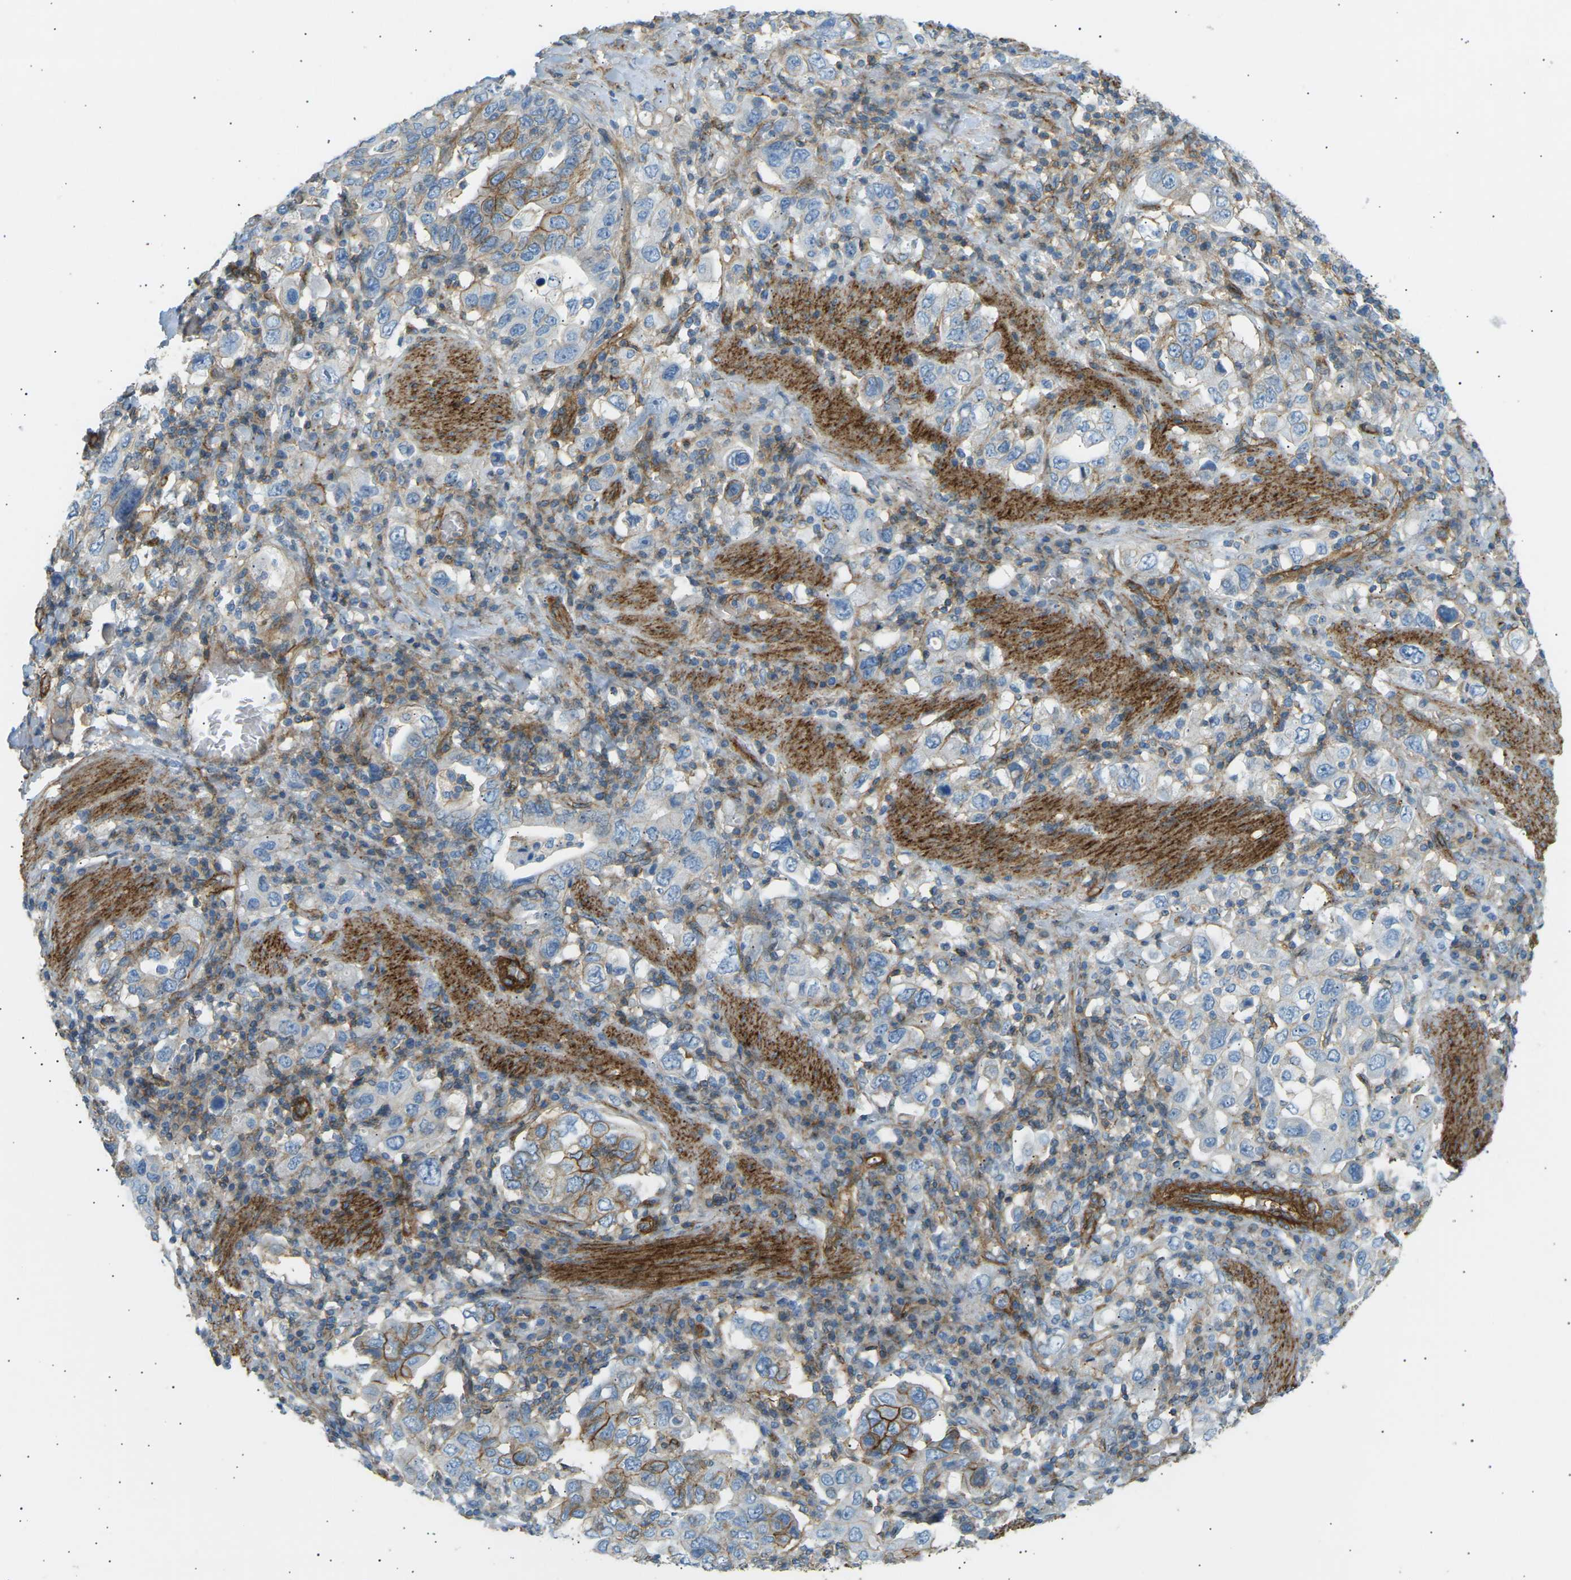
{"staining": {"intensity": "moderate", "quantity": "<25%", "location": "cytoplasmic/membranous"}, "tissue": "stomach cancer", "cell_type": "Tumor cells", "image_type": "cancer", "snomed": [{"axis": "morphology", "description": "Adenocarcinoma, NOS"}, {"axis": "topography", "description": "Stomach, upper"}], "caption": "The micrograph shows immunohistochemical staining of adenocarcinoma (stomach). There is moderate cytoplasmic/membranous positivity is appreciated in about <25% of tumor cells.", "gene": "ATP2B4", "patient": {"sex": "male", "age": 62}}